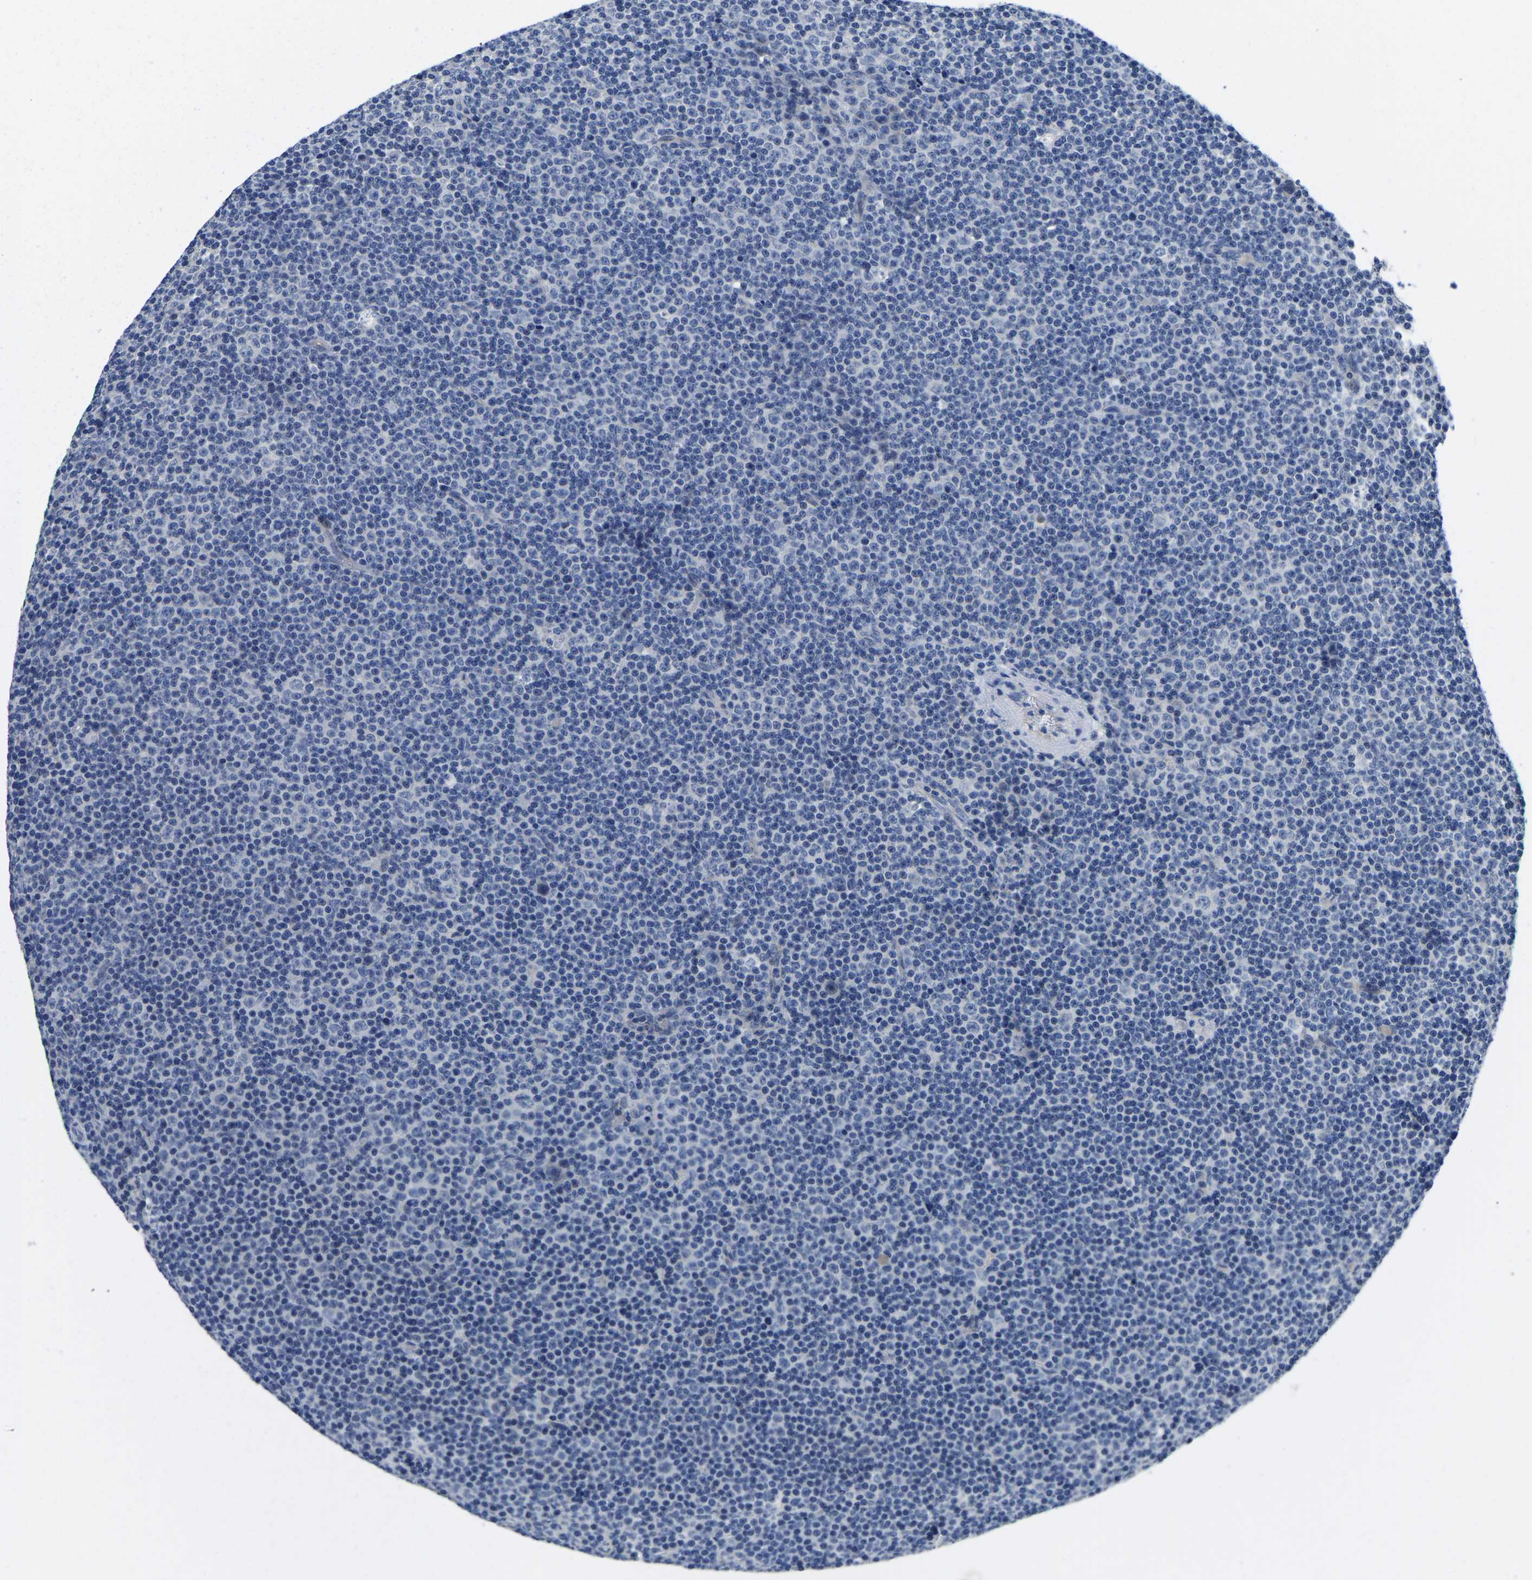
{"staining": {"intensity": "negative", "quantity": "none", "location": "none"}, "tissue": "lymphoma", "cell_type": "Tumor cells", "image_type": "cancer", "snomed": [{"axis": "morphology", "description": "Malignant lymphoma, non-Hodgkin's type, Low grade"}, {"axis": "topography", "description": "Lymph node"}], "caption": "Protein analysis of malignant lymphoma, non-Hodgkin's type (low-grade) displays no significant expression in tumor cells. Nuclei are stained in blue.", "gene": "ITGA2", "patient": {"sex": "female", "age": 67}}